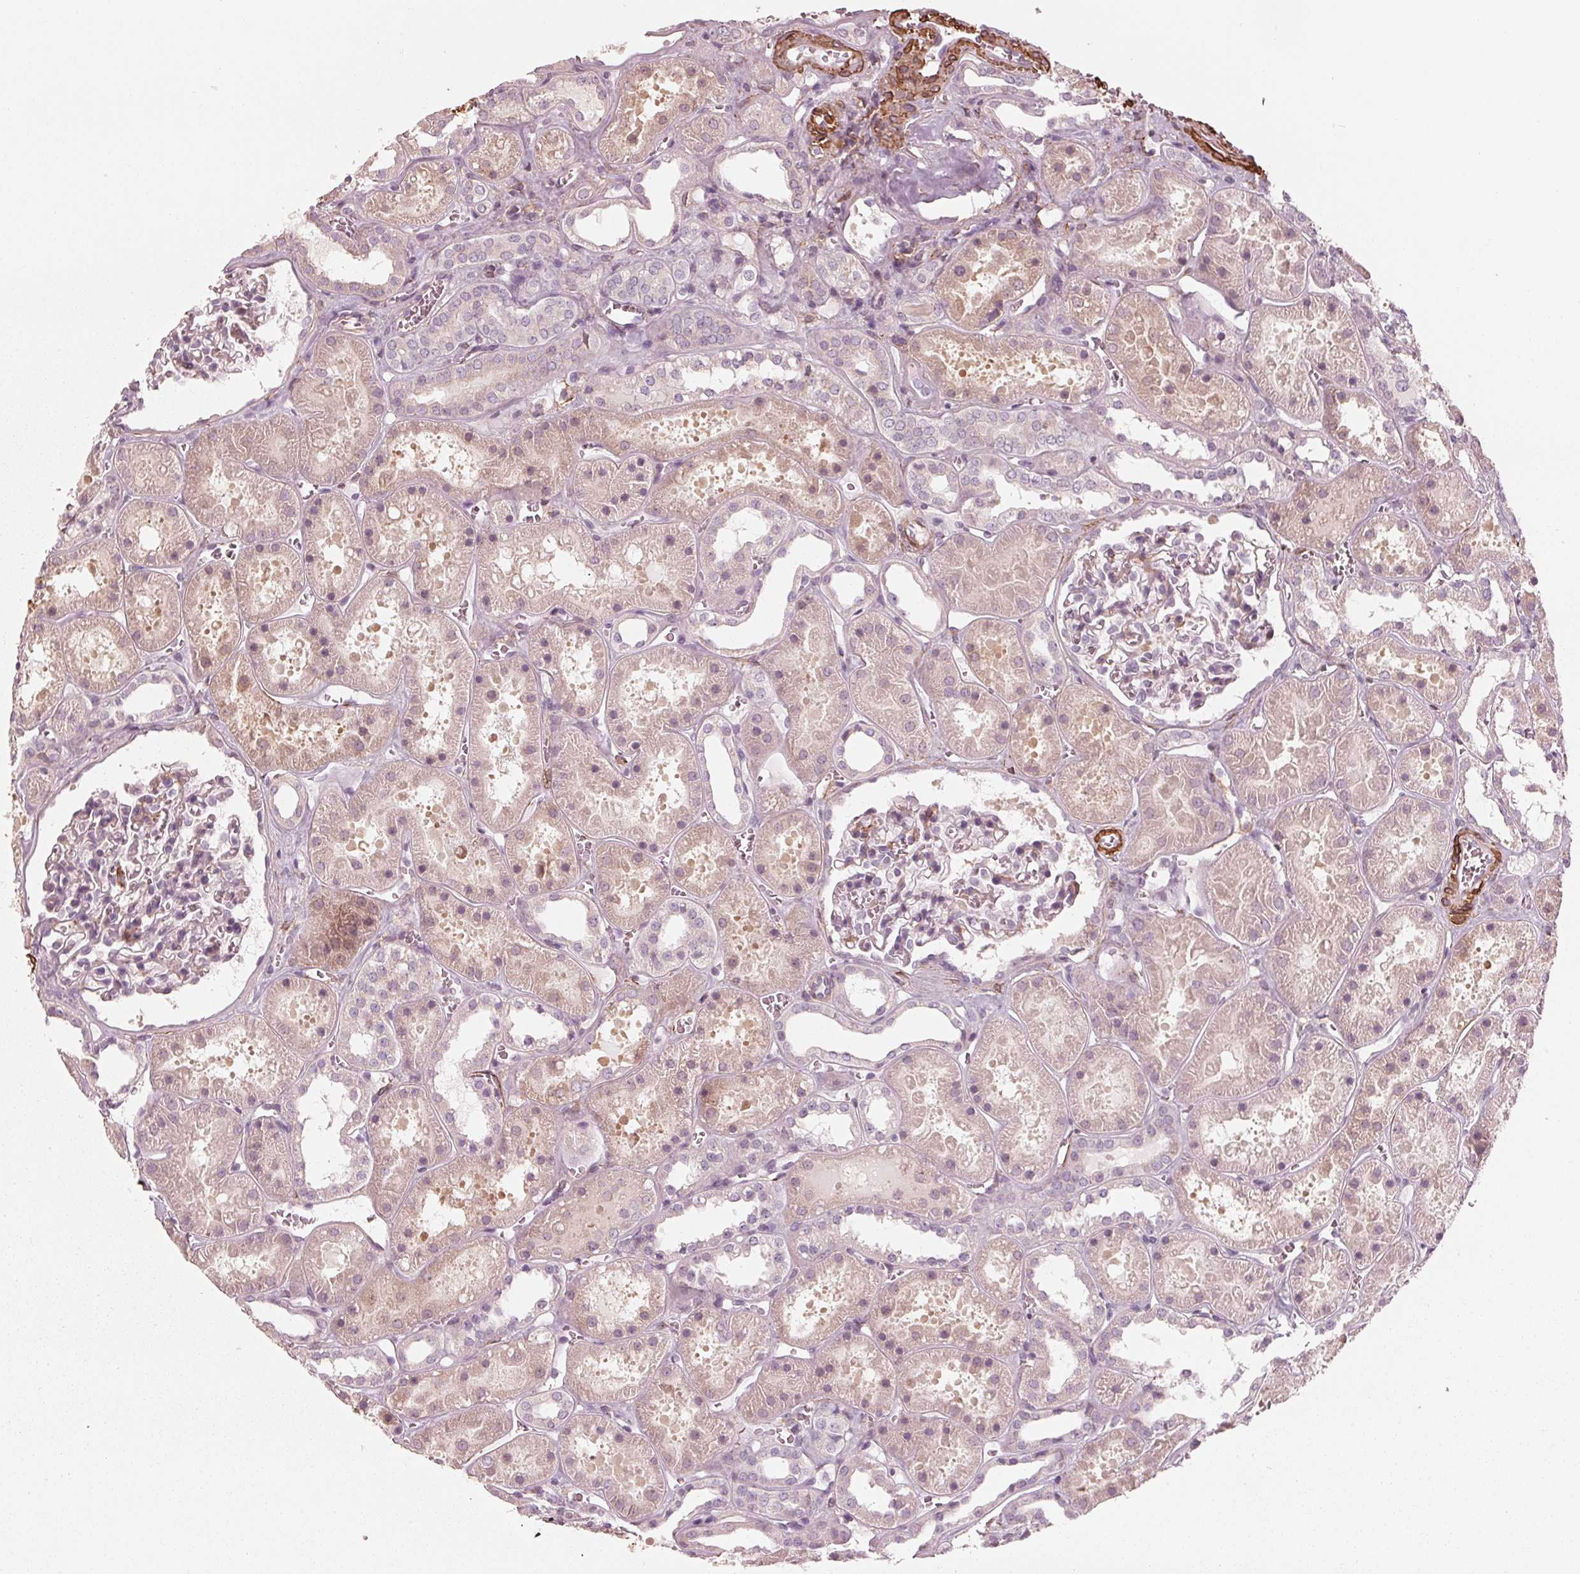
{"staining": {"intensity": "moderate", "quantity": "<25%", "location": "cytoplasmic/membranous"}, "tissue": "kidney", "cell_type": "Cells in glomeruli", "image_type": "normal", "snomed": [{"axis": "morphology", "description": "Normal tissue, NOS"}, {"axis": "topography", "description": "Kidney"}], "caption": "Protein staining of unremarkable kidney demonstrates moderate cytoplasmic/membranous expression in about <25% of cells in glomeruli. (IHC, brightfield microscopy, high magnification).", "gene": "MIER3", "patient": {"sex": "female", "age": 41}}